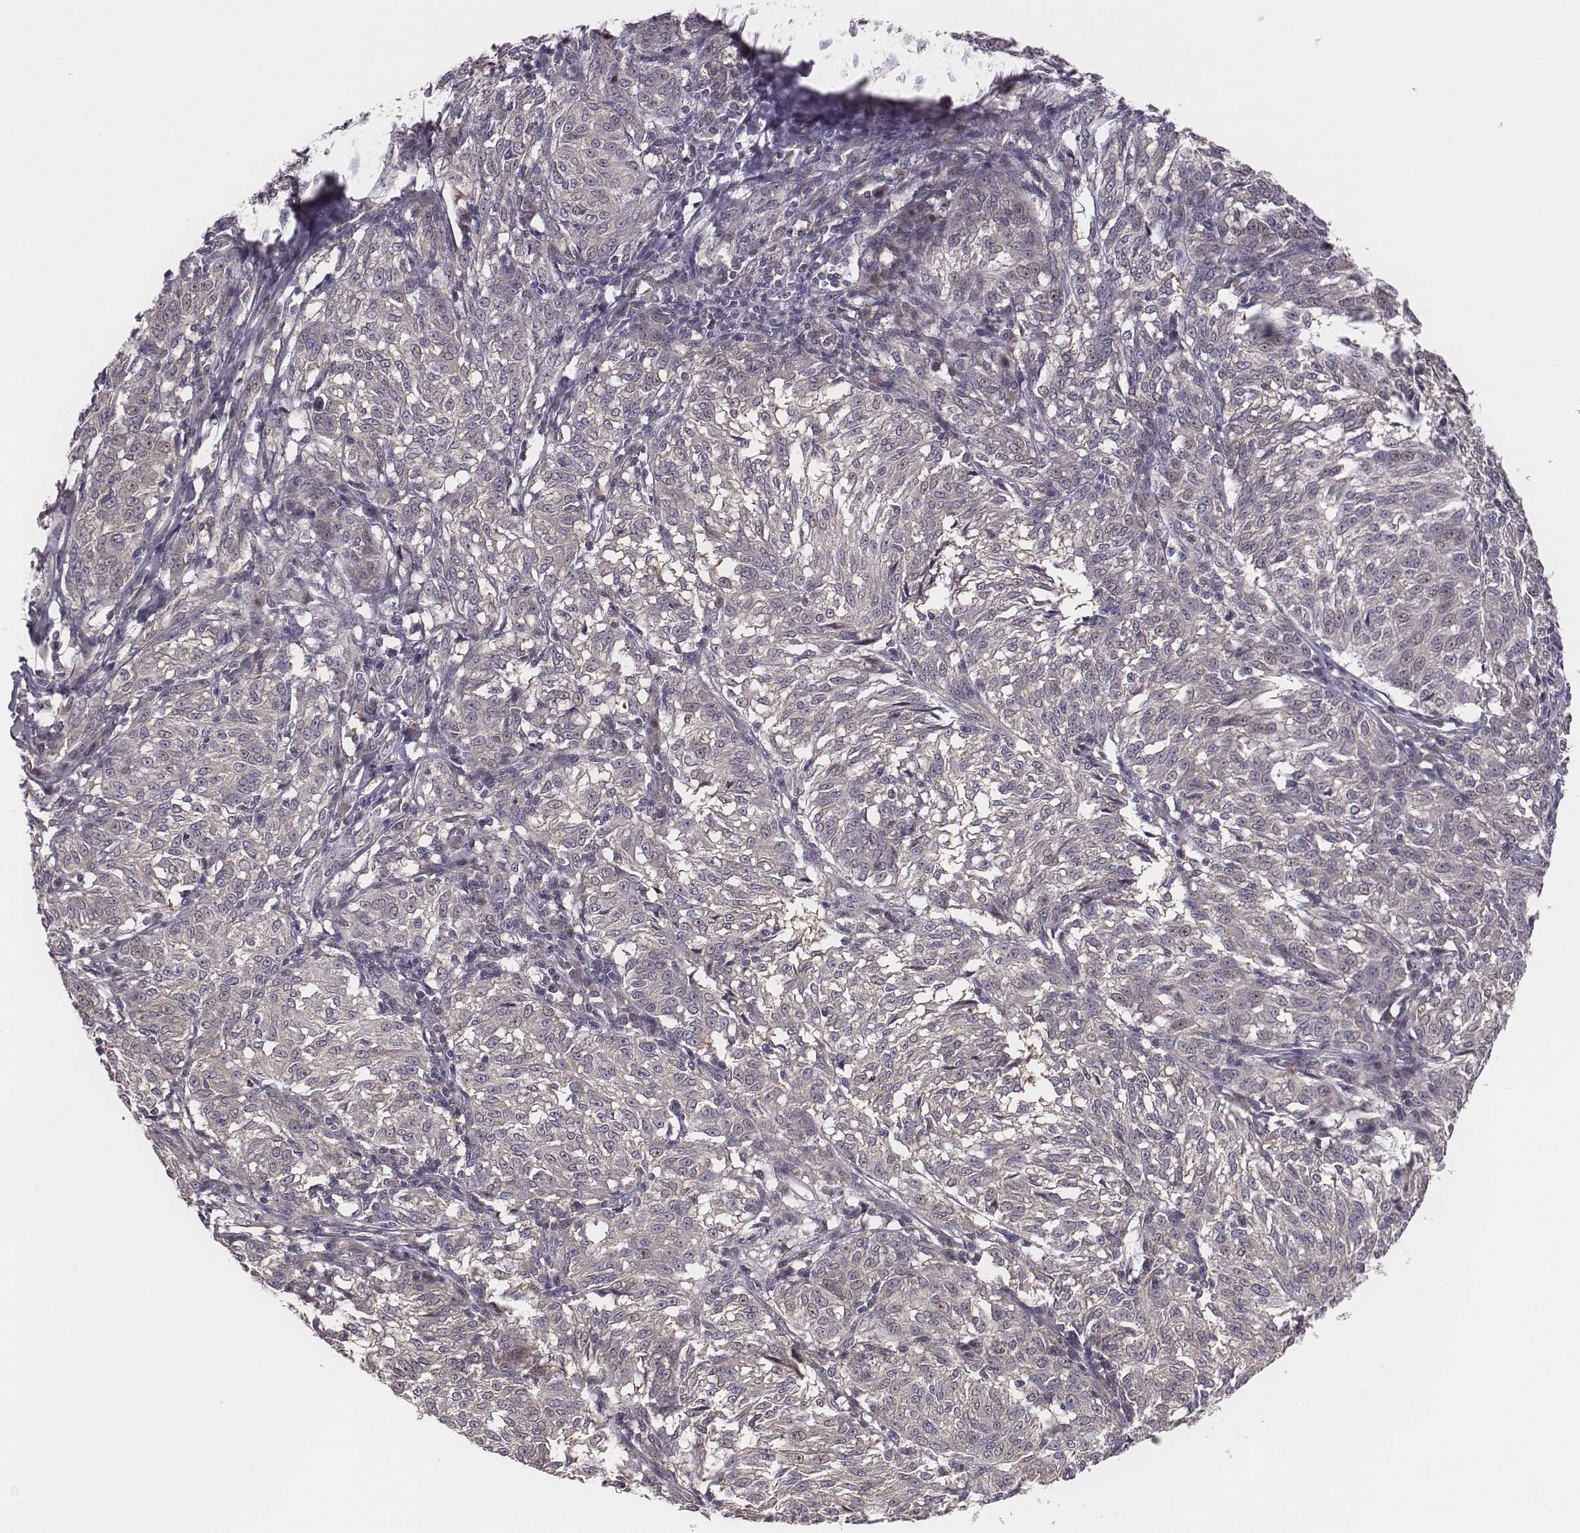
{"staining": {"intensity": "negative", "quantity": "none", "location": "none"}, "tissue": "melanoma", "cell_type": "Tumor cells", "image_type": "cancer", "snomed": [{"axis": "morphology", "description": "Malignant melanoma, NOS"}, {"axis": "topography", "description": "Skin"}], "caption": "IHC image of neoplastic tissue: malignant melanoma stained with DAB shows no significant protein staining in tumor cells. The staining is performed using DAB brown chromogen with nuclei counter-stained in using hematoxylin.", "gene": "SMURF2", "patient": {"sex": "female", "age": 72}}